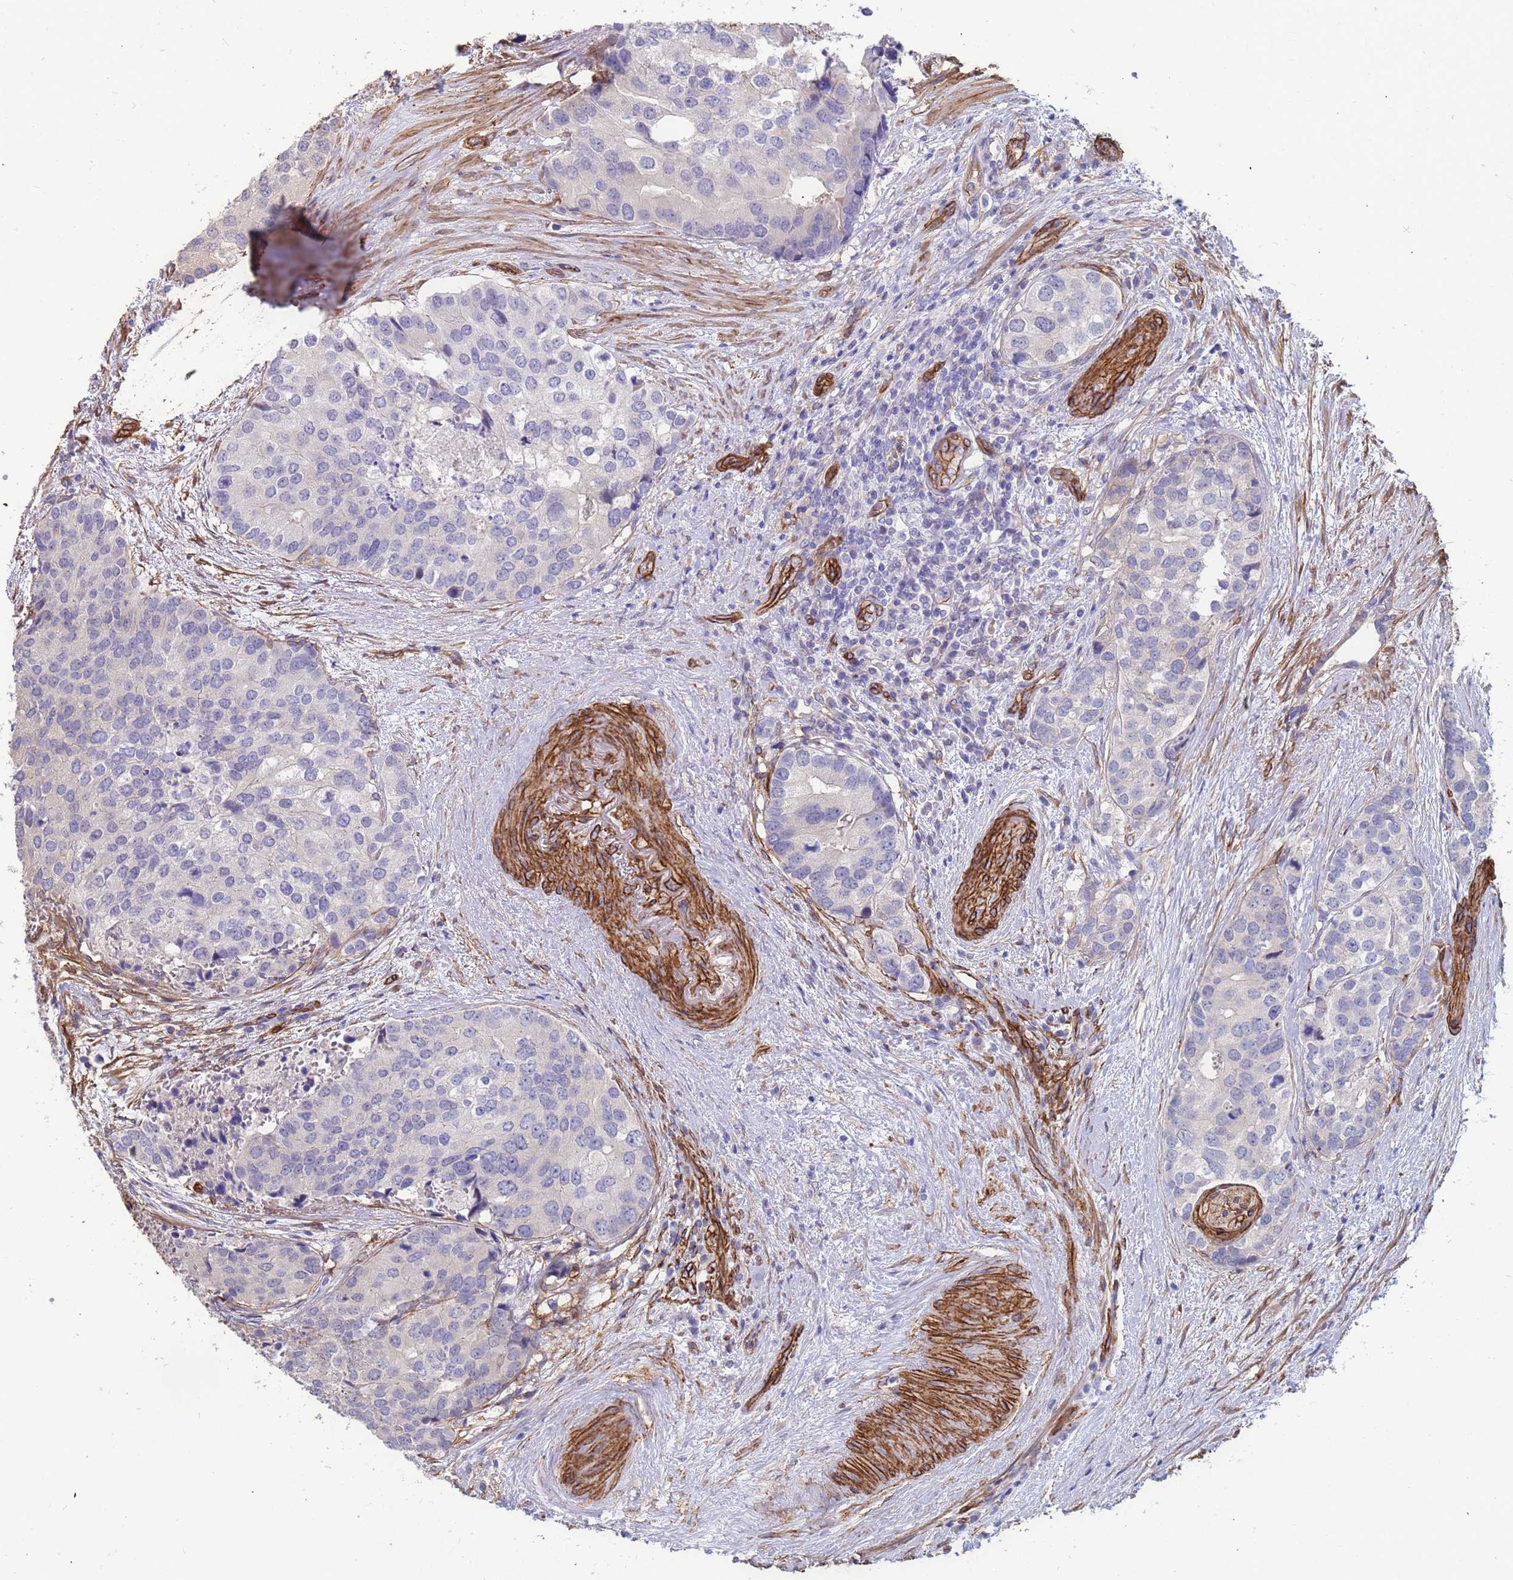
{"staining": {"intensity": "negative", "quantity": "none", "location": "none"}, "tissue": "prostate cancer", "cell_type": "Tumor cells", "image_type": "cancer", "snomed": [{"axis": "morphology", "description": "Adenocarcinoma, High grade"}, {"axis": "topography", "description": "Prostate"}], "caption": "This photomicrograph is of prostate cancer stained with immunohistochemistry (IHC) to label a protein in brown with the nuclei are counter-stained blue. There is no expression in tumor cells. The staining is performed using DAB brown chromogen with nuclei counter-stained in using hematoxylin.", "gene": "EHD2", "patient": {"sex": "male", "age": 62}}